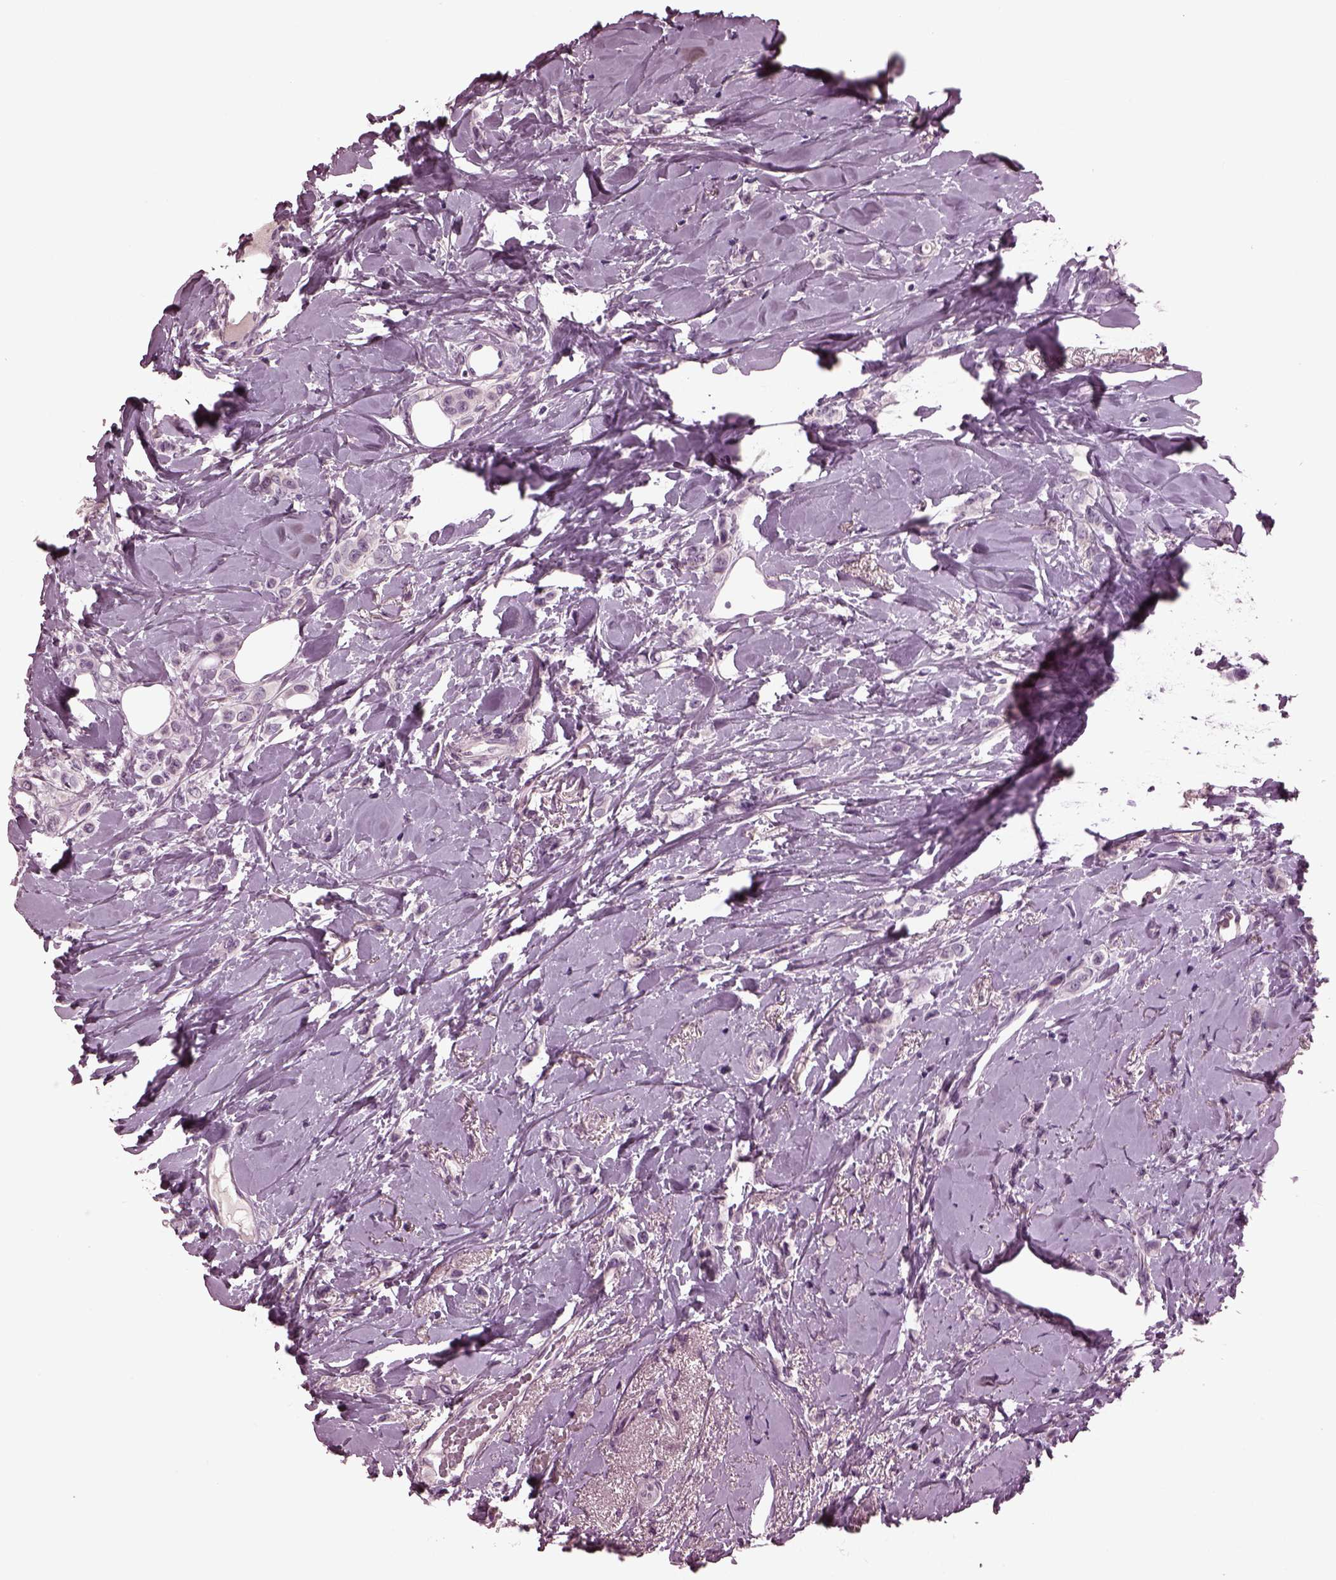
{"staining": {"intensity": "negative", "quantity": "none", "location": "none"}, "tissue": "breast cancer", "cell_type": "Tumor cells", "image_type": "cancer", "snomed": [{"axis": "morphology", "description": "Lobular carcinoma"}, {"axis": "topography", "description": "Breast"}], "caption": "This is an IHC photomicrograph of human lobular carcinoma (breast). There is no positivity in tumor cells.", "gene": "MIB2", "patient": {"sex": "female", "age": 66}}